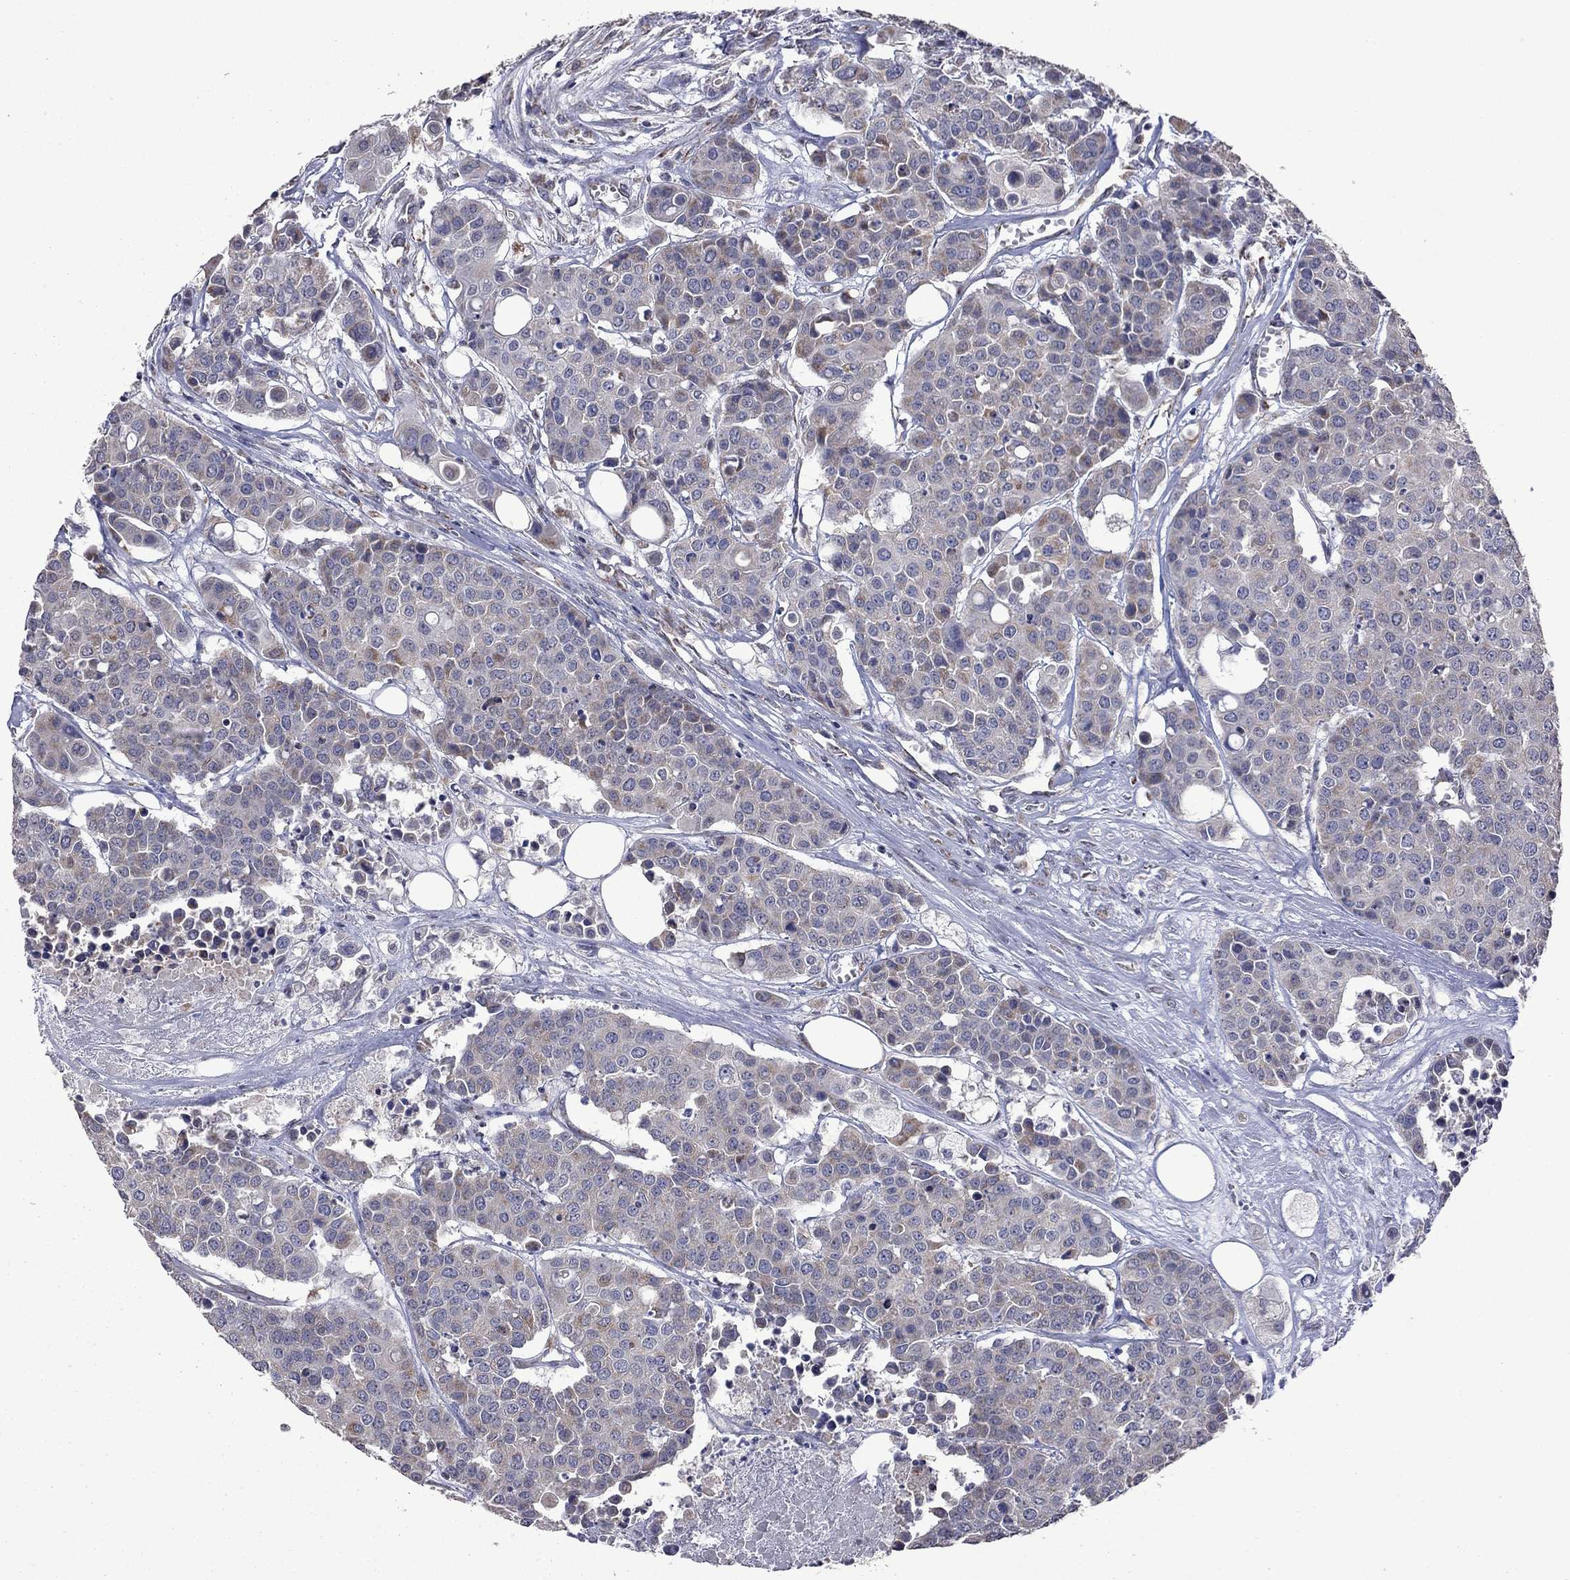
{"staining": {"intensity": "weak", "quantity": ">75%", "location": "cytoplasmic/membranous"}, "tissue": "carcinoid", "cell_type": "Tumor cells", "image_type": "cancer", "snomed": [{"axis": "morphology", "description": "Carcinoid, malignant, NOS"}, {"axis": "topography", "description": "Colon"}], "caption": "Immunohistochemistry image of human carcinoid stained for a protein (brown), which demonstrates low levels of weak cytoplasmic/membranous staining in approximately >75% of tumor cells.", "gene": "NDUFB1", "patient": {"sex": "male", "age": 81}}